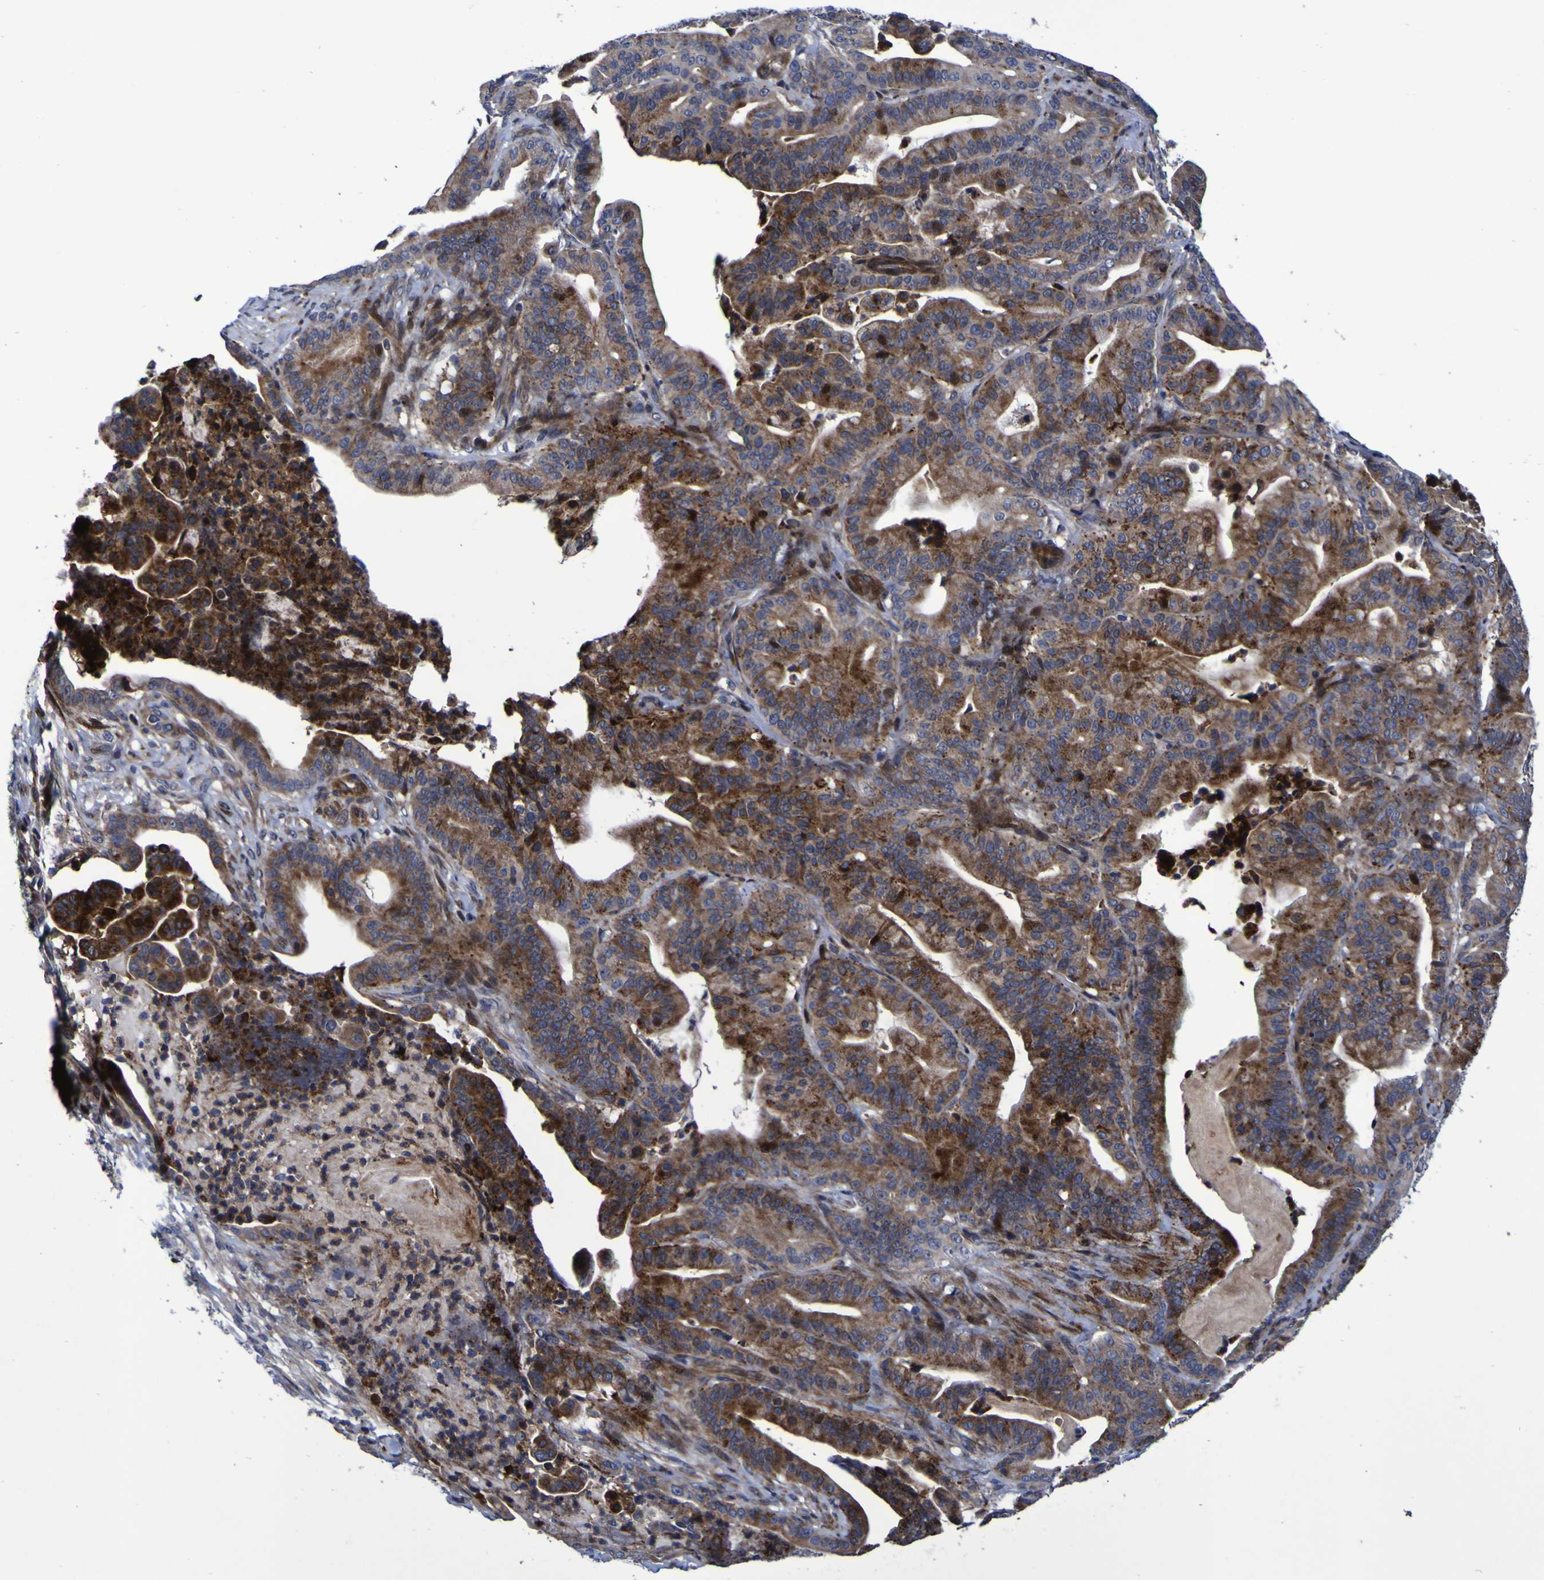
{"staining": {"intensity": "strong", "quantity": "25%-75%", "location": "cytoplasmic/membranous,nuclear"}, "tissue": "pancreatic cancer", "cell_type": "Tumor cells", "image_type": "cancer", "snomed": [{"axis": "morphology", "description": "Adenocarcinoma, NOS"}, {"axis": "topography", "description": "Pancreas"}], "caption": "Immunohistochemistry (IHC) of human pancreatic cancer (adenocarcinoma) exhibits high levels of strong cytoplasmic/membranous and nuclear expression in approximately 25%-75% of tumor cells.", "gene": "MGLL", "patient": {"sex": "male", "age": 63}}